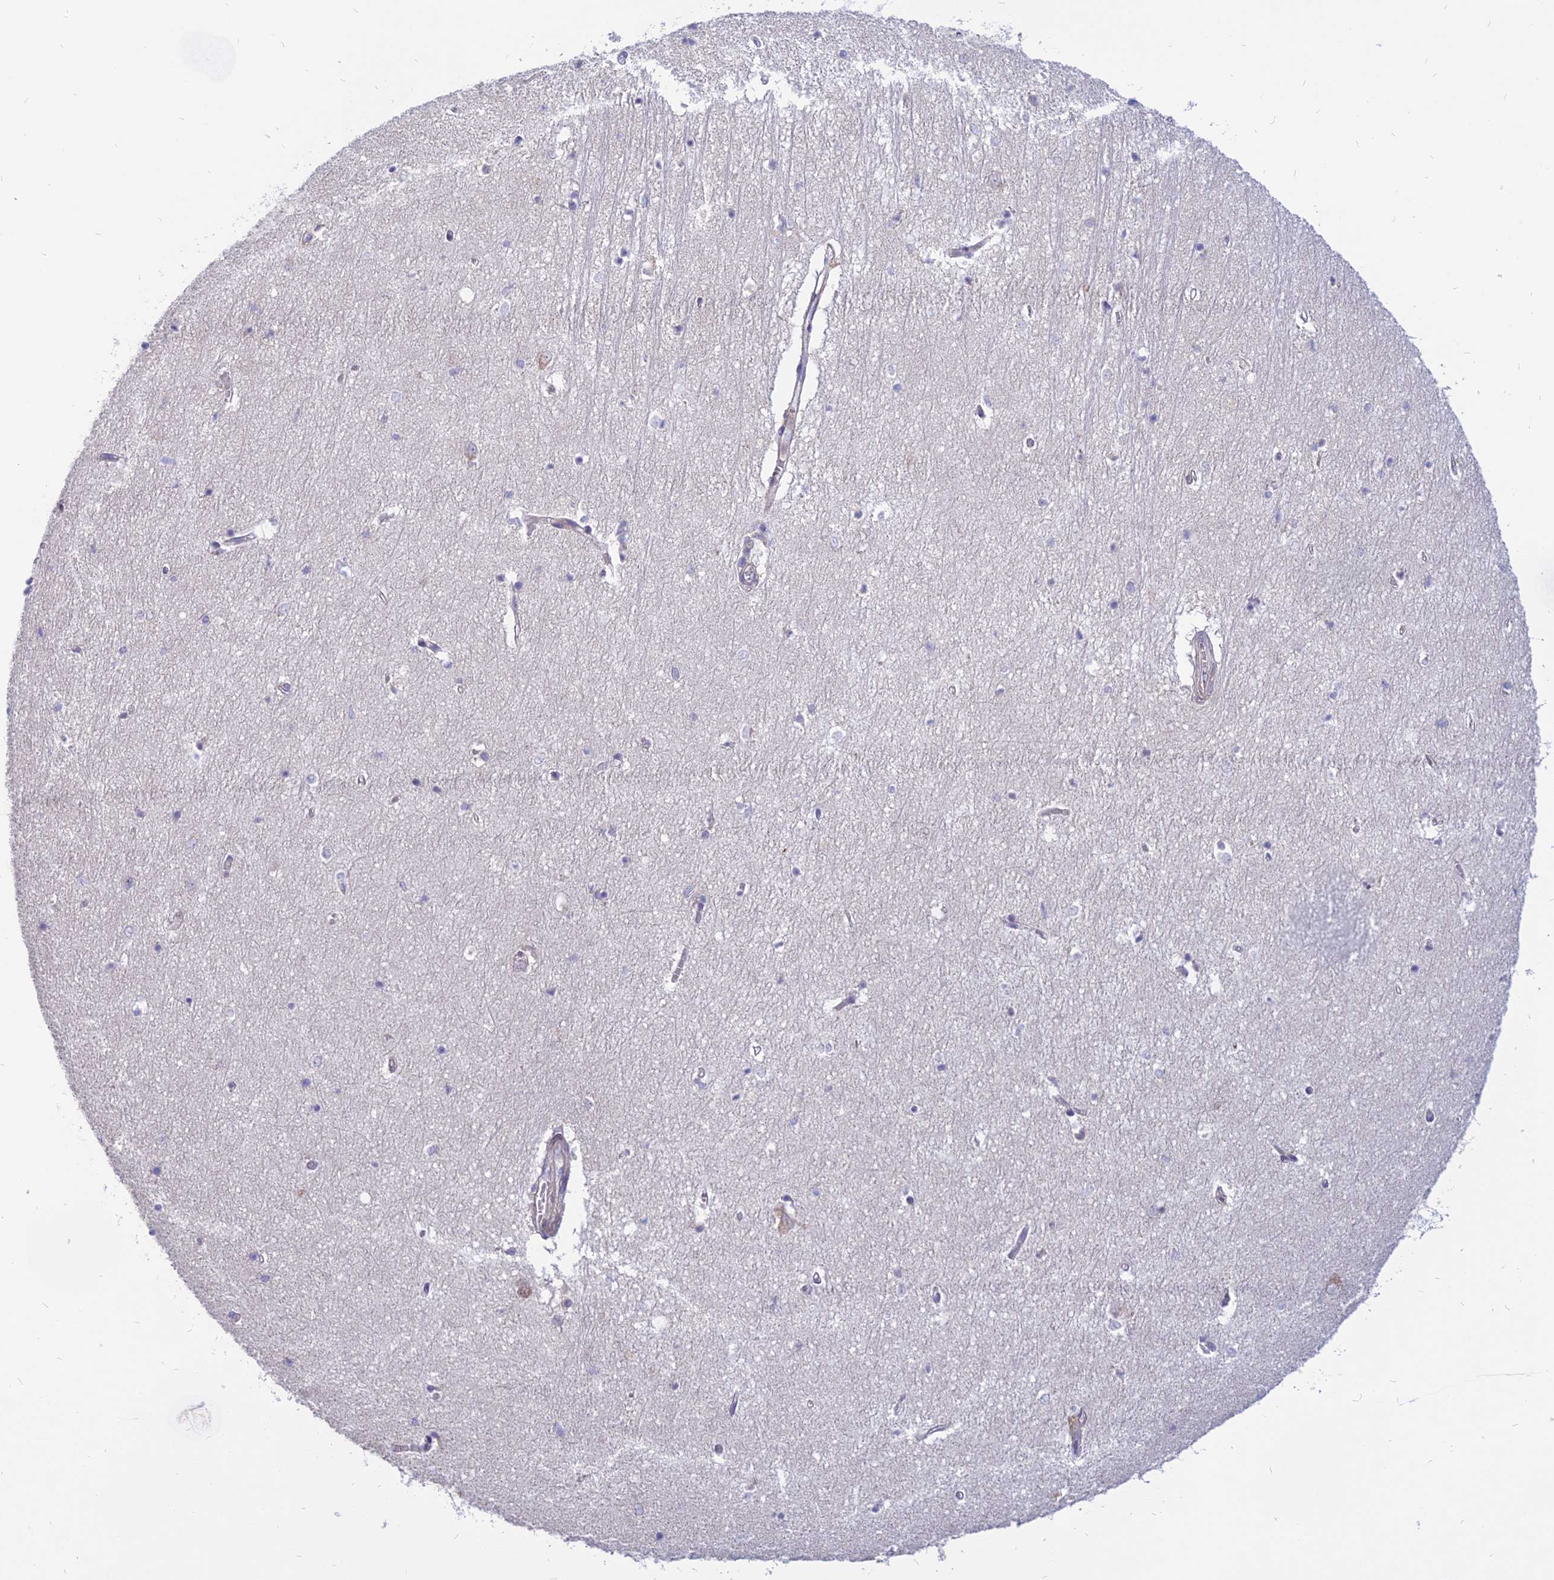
{"staining": {"intensity": "negative", "quantity": "none", "location": "none"}, "tissue": "hippocampus", "cell_type": "Glial cells", "image_type": "normal", "snomed": [{"axis": "morphology", "description": "Normal tissue, NOS"}, {"axis": "topography", "description": "Hippocampus"}], "caption": "This is an immunohistochemistry photomicrograph of unremarkable human hippocampus. There is no expression in glial cells.", "gene": "PHKA2", "patient": {"sex": "female", "age": 64}}